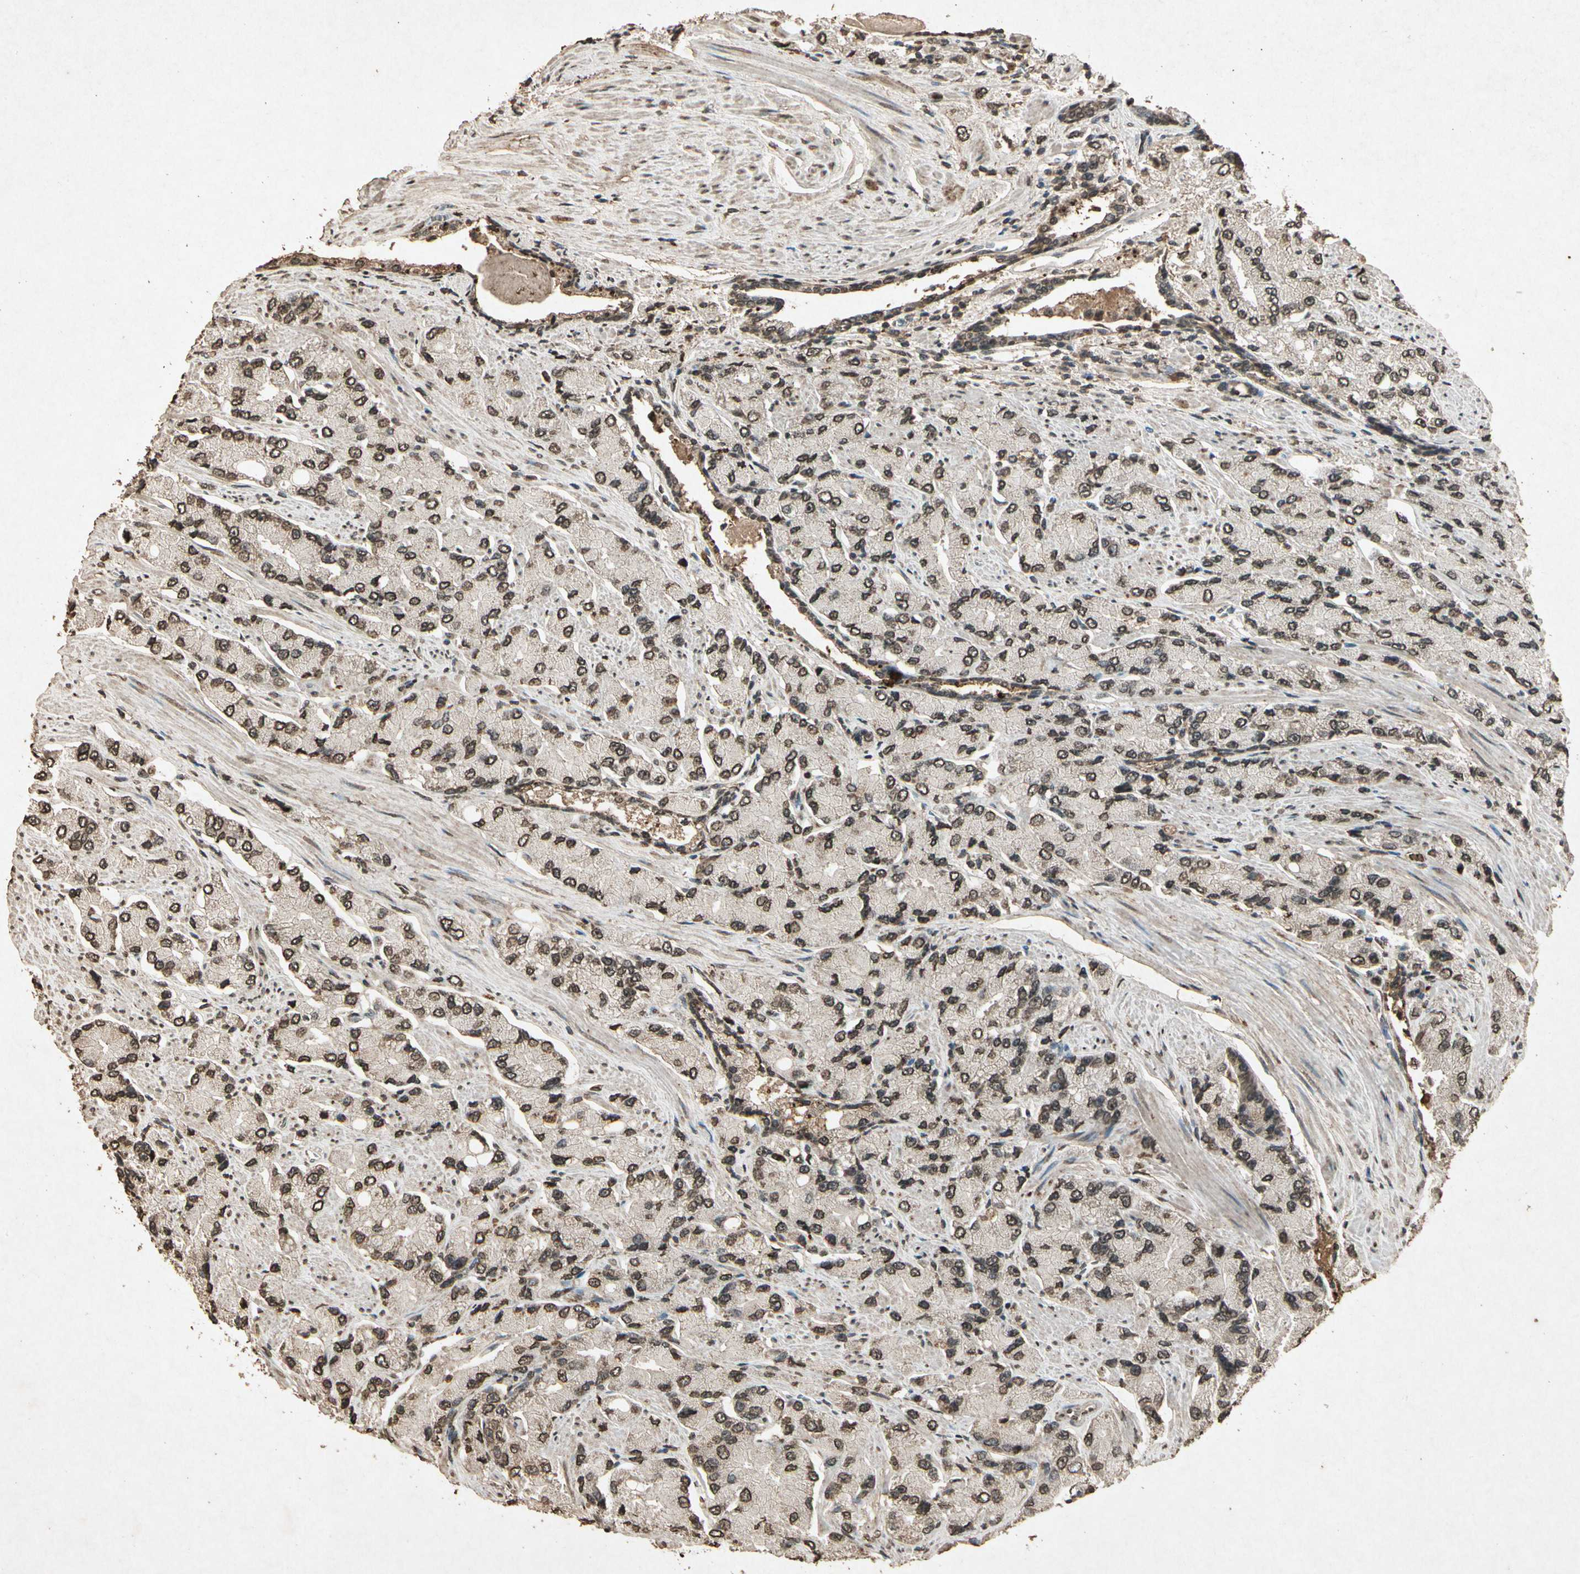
{"staining": {"intensity": "moderate", "quantity": "25%-75%", "location": "cytoplasmic/membranous,nuclear"}, "tissue": "prostate cancer", "cell_type": "Tumor cells", "image_type": "cancer", "snomed": [{"axis": "morphology", "description": "Adenocarcinoma, High grade"}, {"axis": "topography", "description": "Prostate"}], "caption": "Immunohistochemical staining of human prostate high-grade adenocarcinoma shows moderate cytoplasmic/membranous and nuclear protein expression in approximately 25%-75% of tumor cells.", "gene": "GC", "patient": {"sex": "male", "age": 58}}